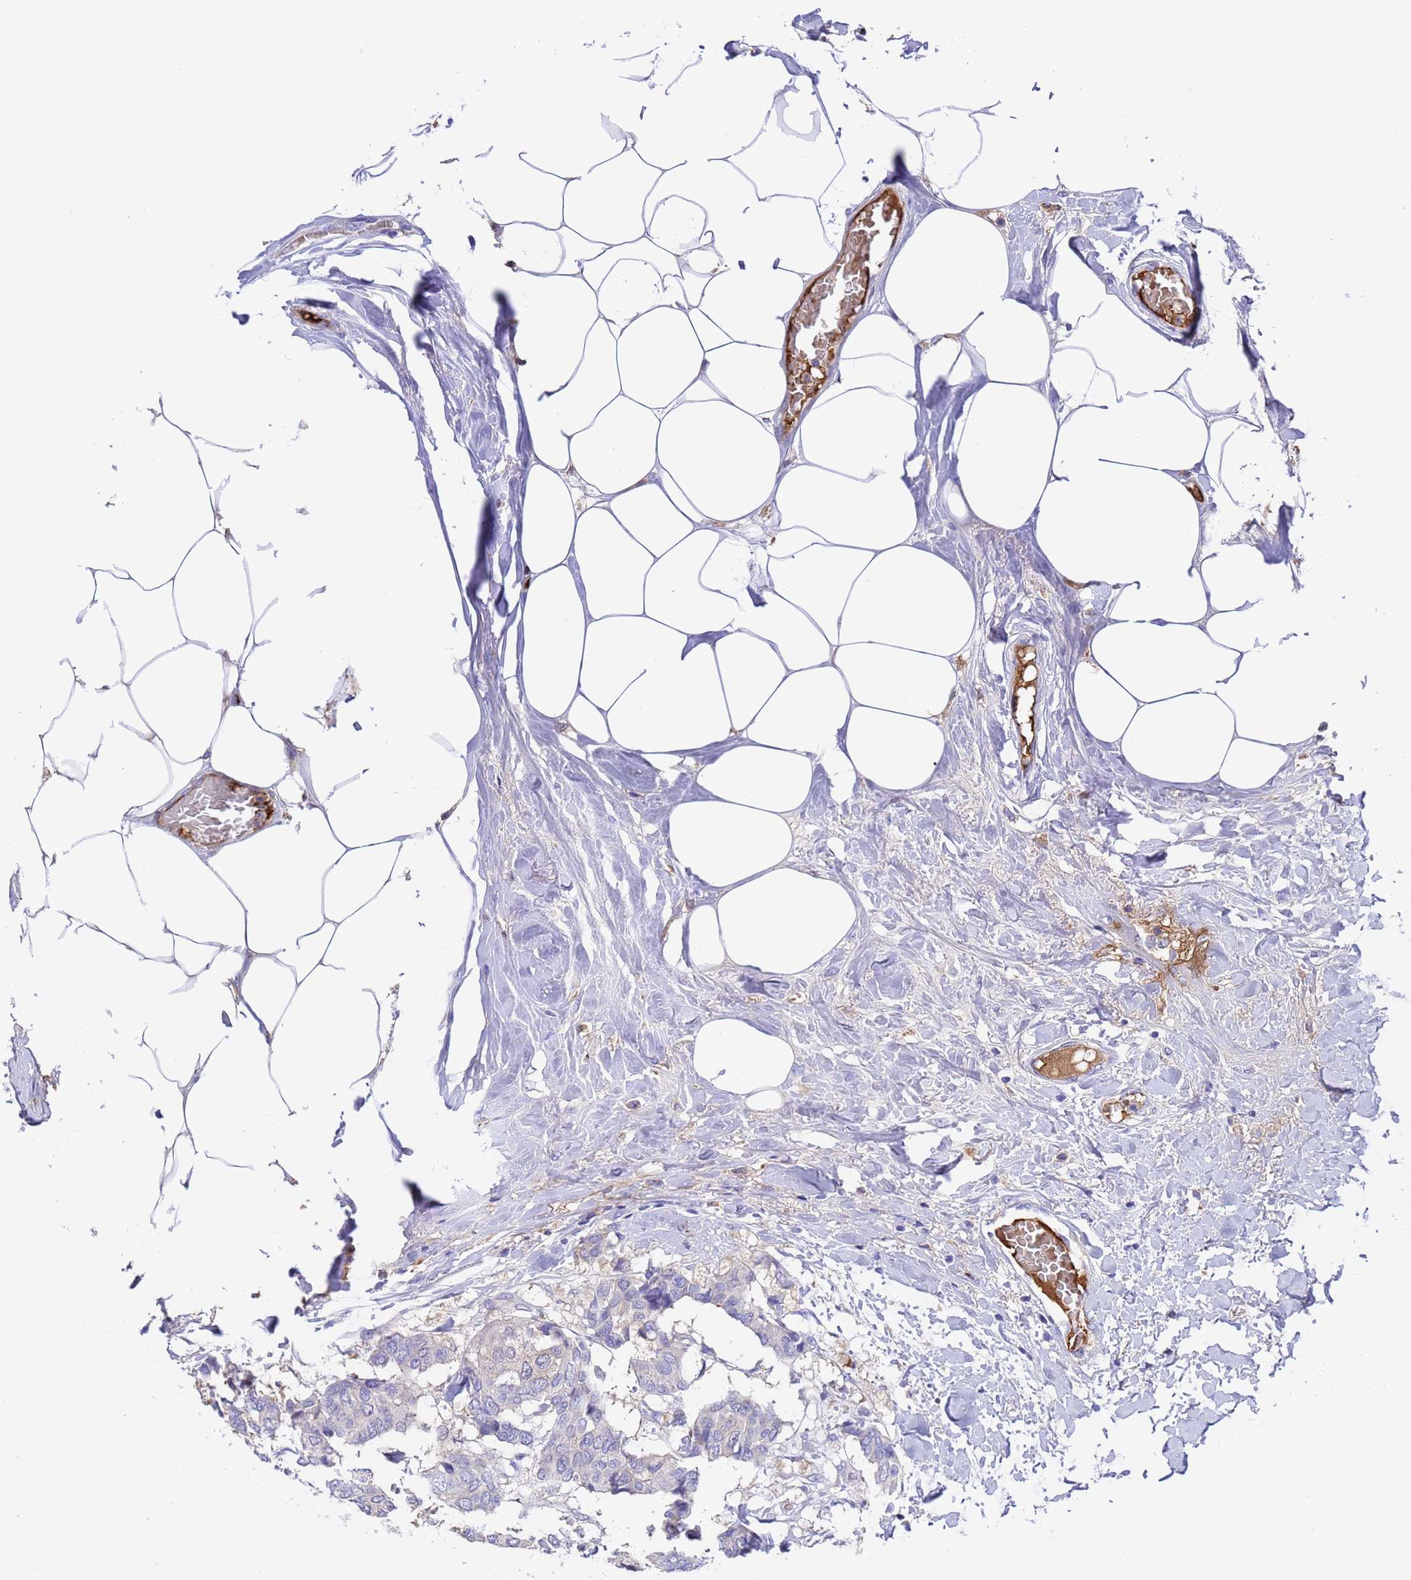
{"staining": {"intensity": "negative", "quantity": "none", "location": "none"}, "tissue": "breast cancer", "cell_type": "Tumor cells", "image_type": "cancer", "snomed": [{"axis": "morphology", "description": "Duct carcinoma"}, {"axis": "topography", "description": "Breast"}], "caption": "DAB immunohistochemical staining of breast infiltrating ductal carcinoma reveals no significant positivity in tumor cells.", "gene": "ELP6", "patient": {"sex": "female", "age": 75}}